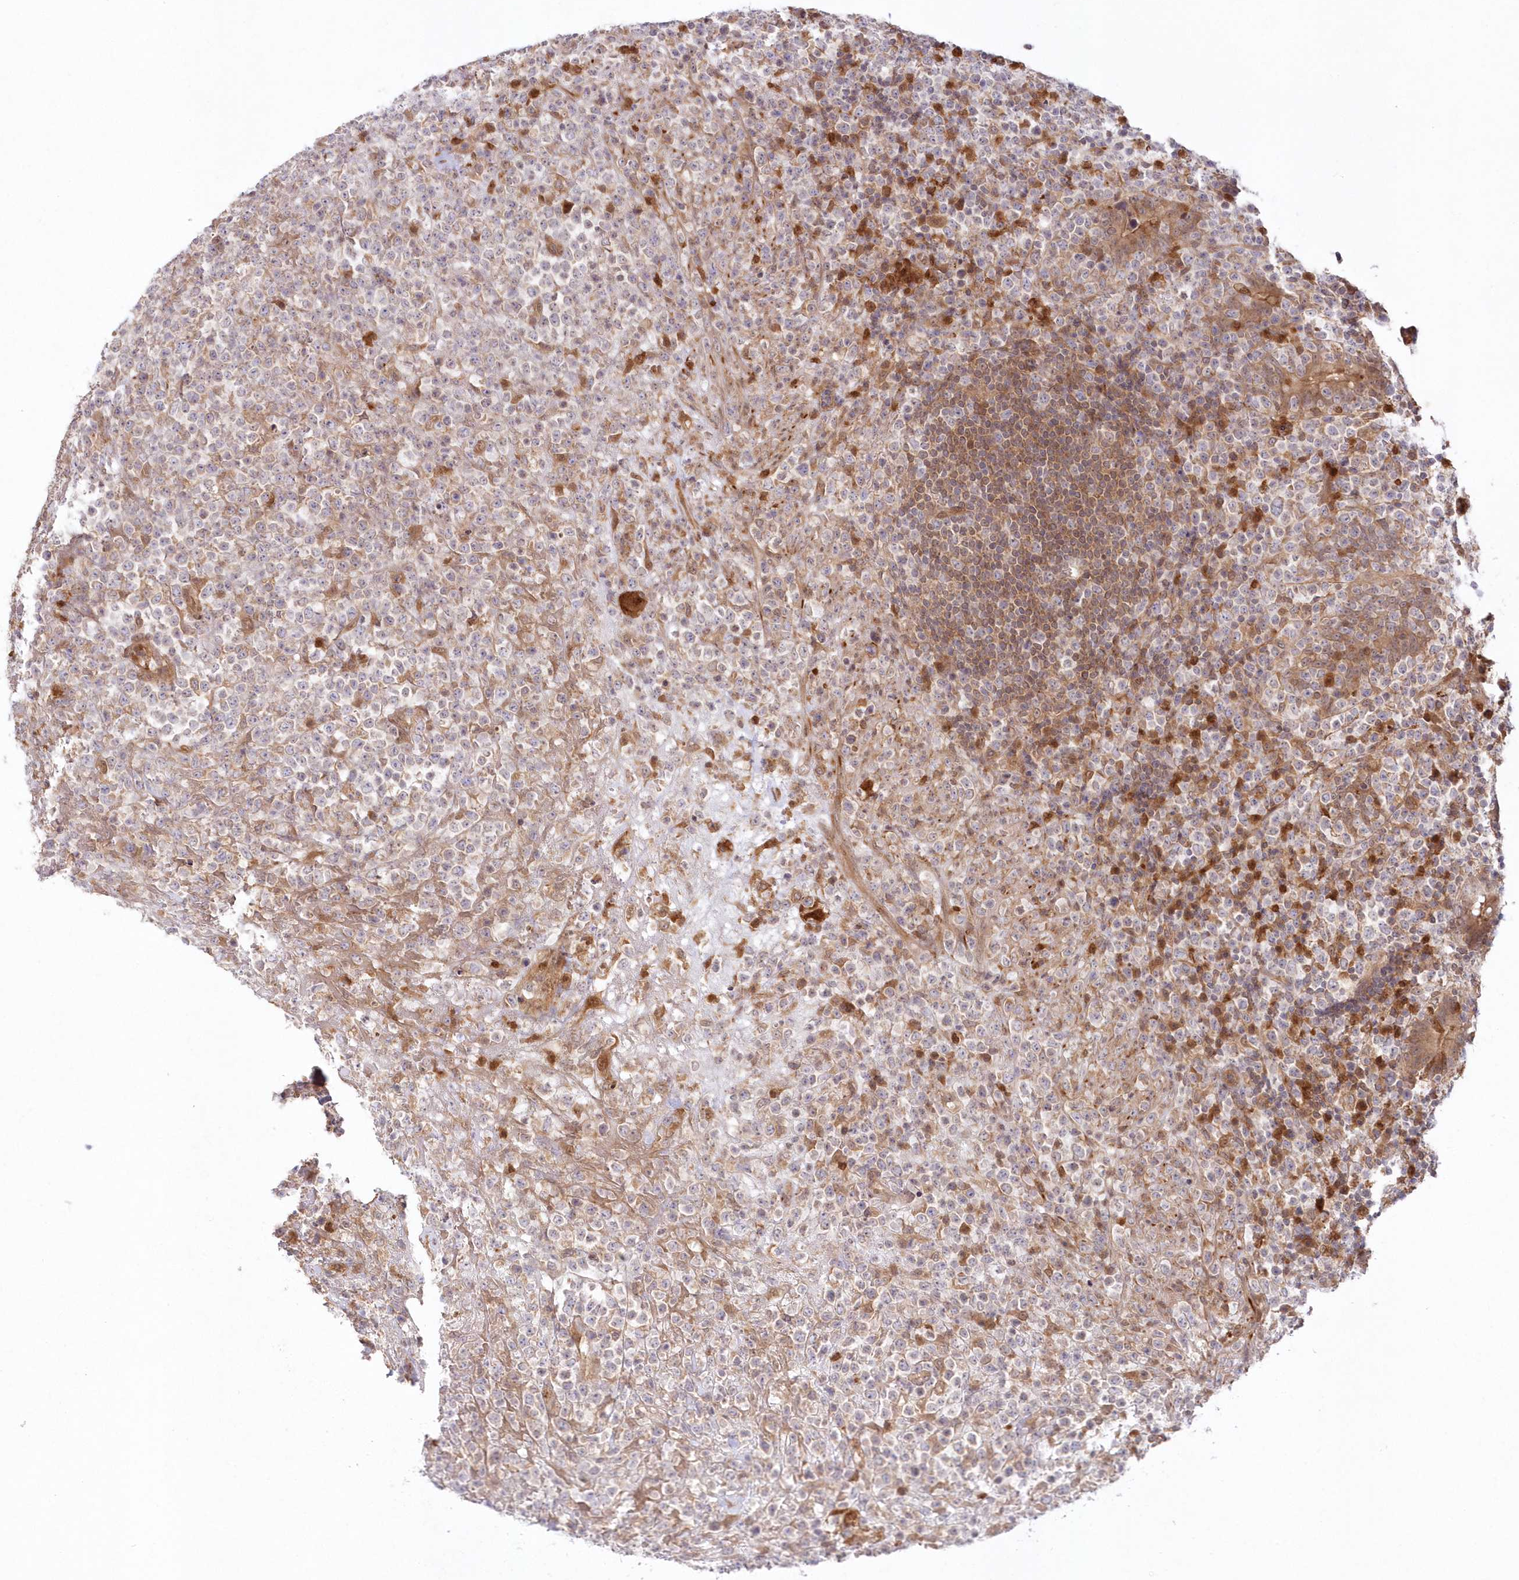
{"staining": {"intensity": "negative", "quantity": "none", "location": "none"}, "tissue": "lymphoma", "cell_type": "Tumor cells", "image_type": "cancer", "snomed": [{"axis": "morphology", "description": "Malignant lymphoma, non-Hodgkin's type, High grade"}, {"axis": "topography", "description": "Colon"}], "caption": "Tumor cells are negative for protein expression in human lymphoma.", "gene": "GBE1", "patient": {"sex": "female", "age": 53}}